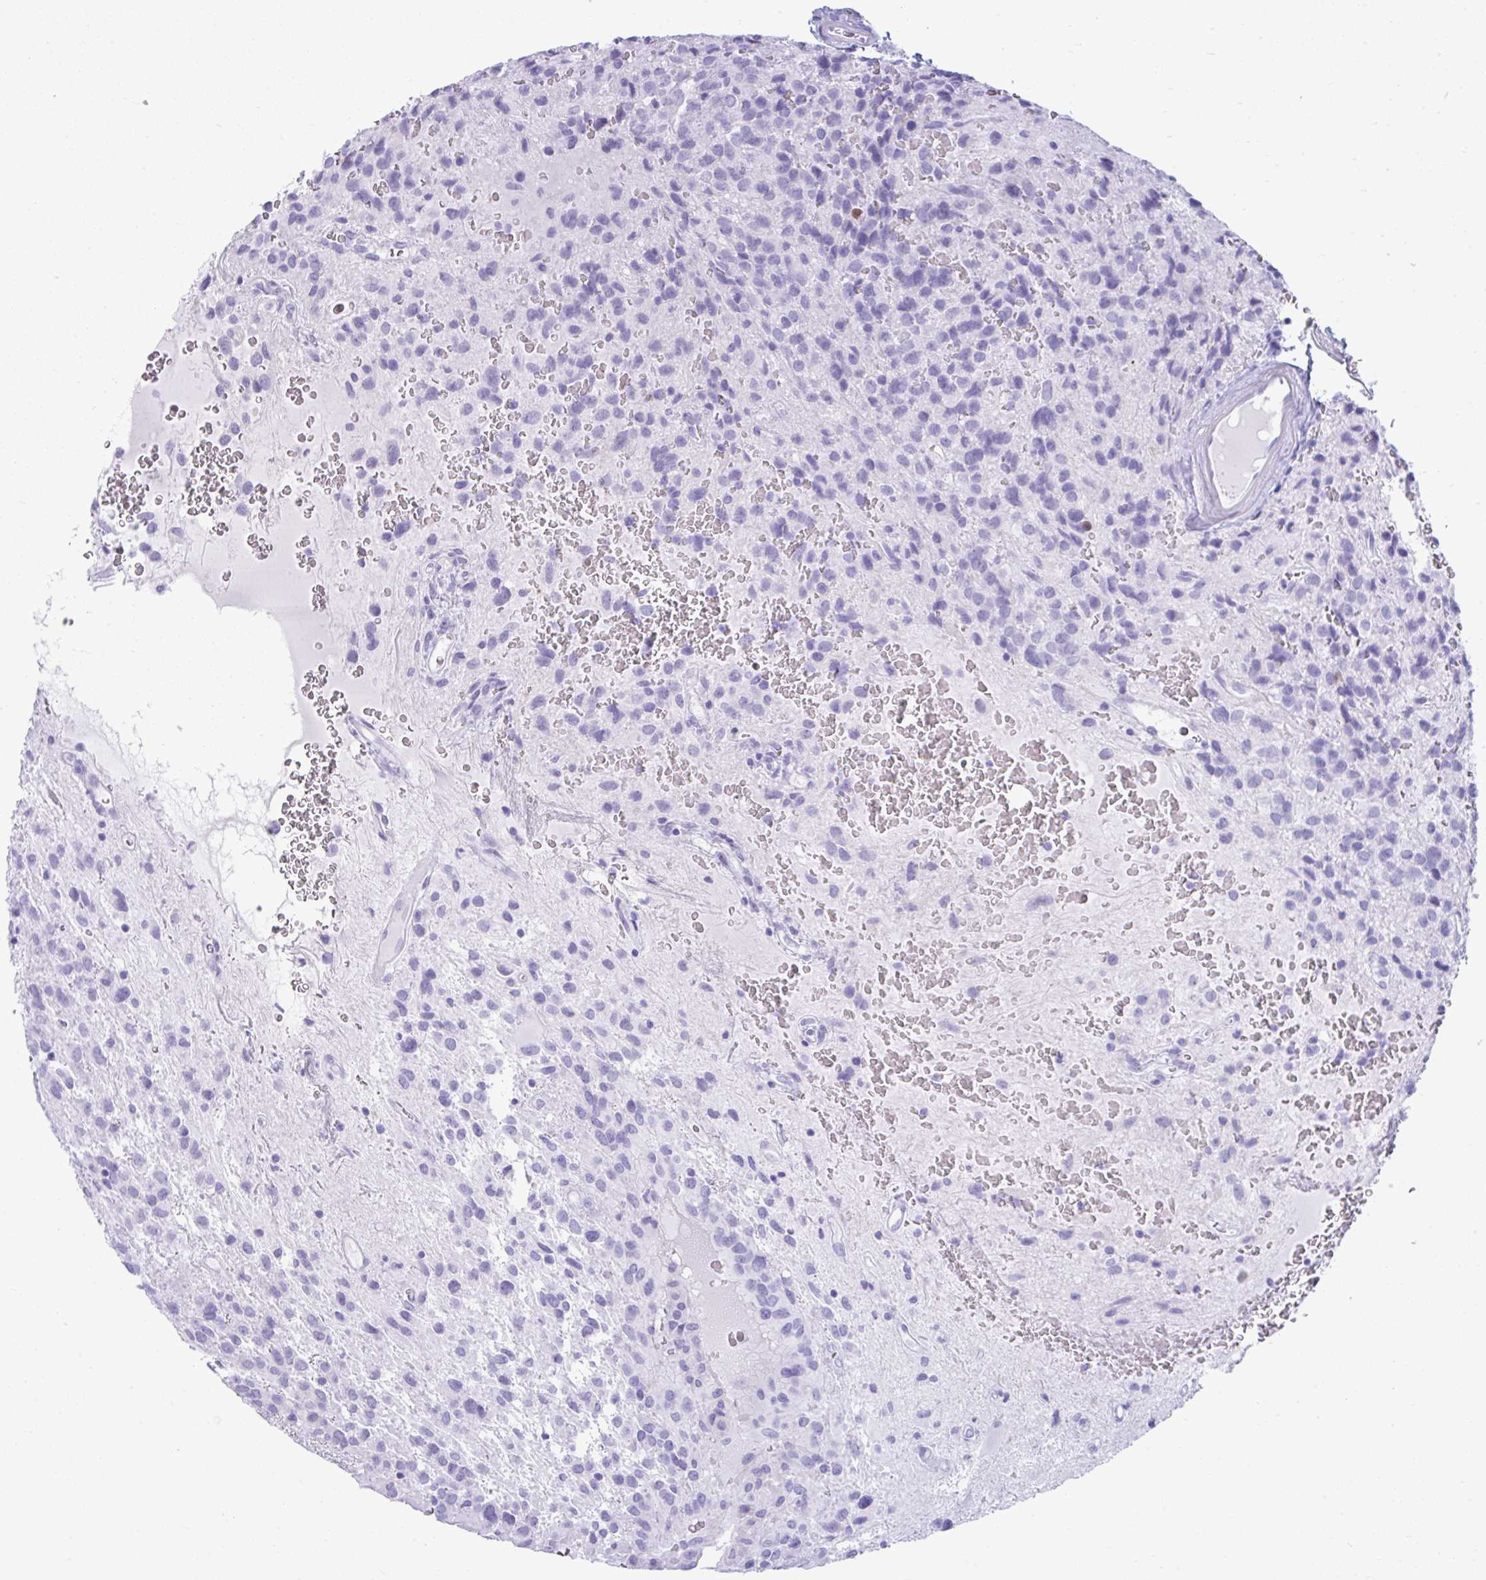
{"staining": {"intensity": "negative", "quantity": "none", "location": "none"}, "tissue": "glioma", "cell_type": "Tumor cells", "image_type": "cancer", "snomed": [{"axis": "morphology", "description": "Glioma, malignant, Low grade"}, {"axis": "topography", "description": "Brain"}], "caption": "A histopathology image of human glioma is negative for staining in tumor cells. (DAB (3,3'-diaminobenzidine) immunohistochemistry, high magnification).", "gene": "PSCA", "patient": {"sex": "male", "age": 56}}